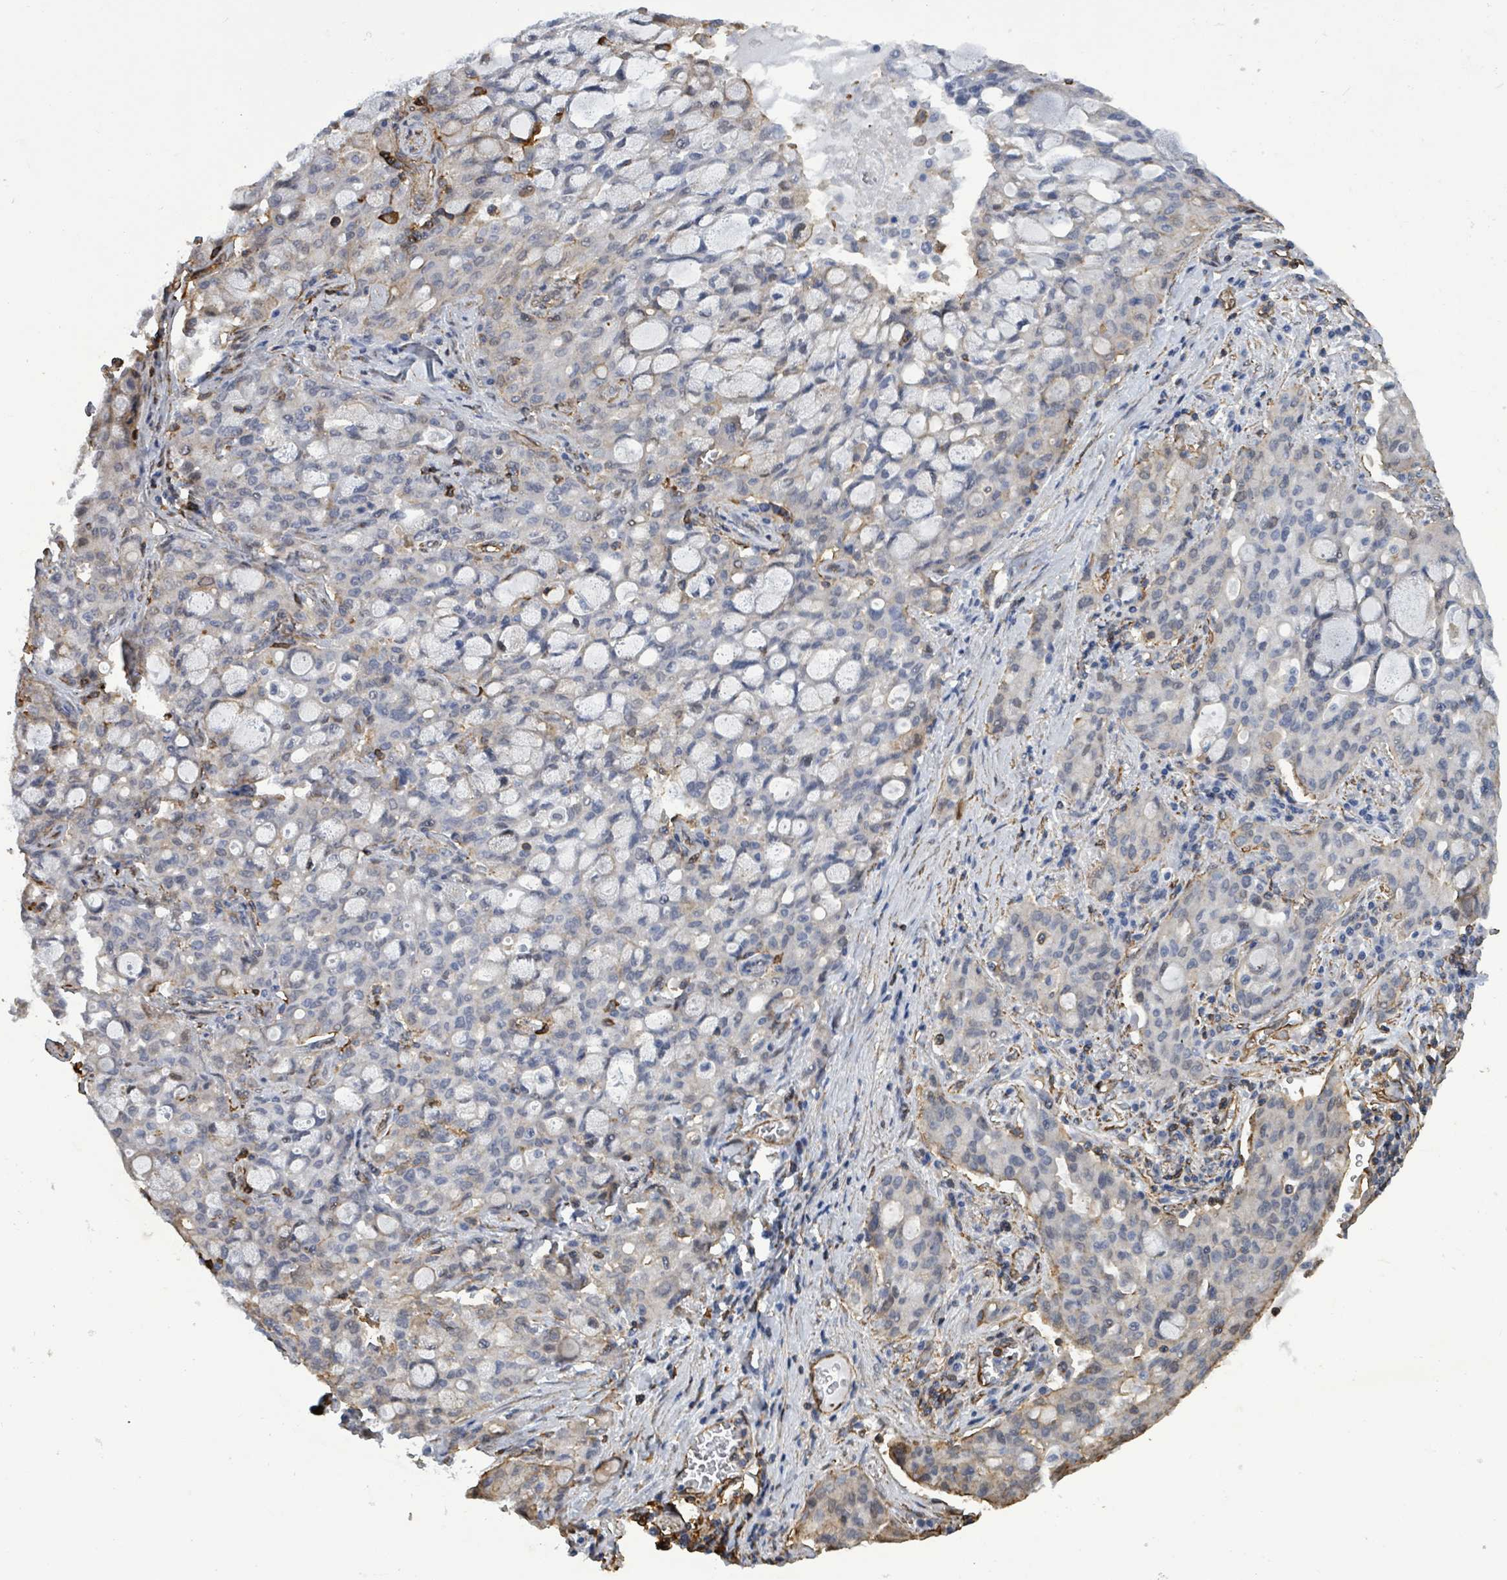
{"staining": {"intensity": "negative", "quantity": "none", "location": "none"}, "tissue": "lung cancer", "cell_type": "Tumor cells", "image_type": "cancer", "snomed": [{"axis": "morphology", "description": "Adenocarcinoma, NOS"}, {"axis": "topography", "description": "Lung"}], "caption": "Adenocarcinoma (lung) was stained to show a protein in brown. There is no significant staining in tumor cells.", "gene": "PRKRIP1", "patient": {"sex": "female", "age": 44}}